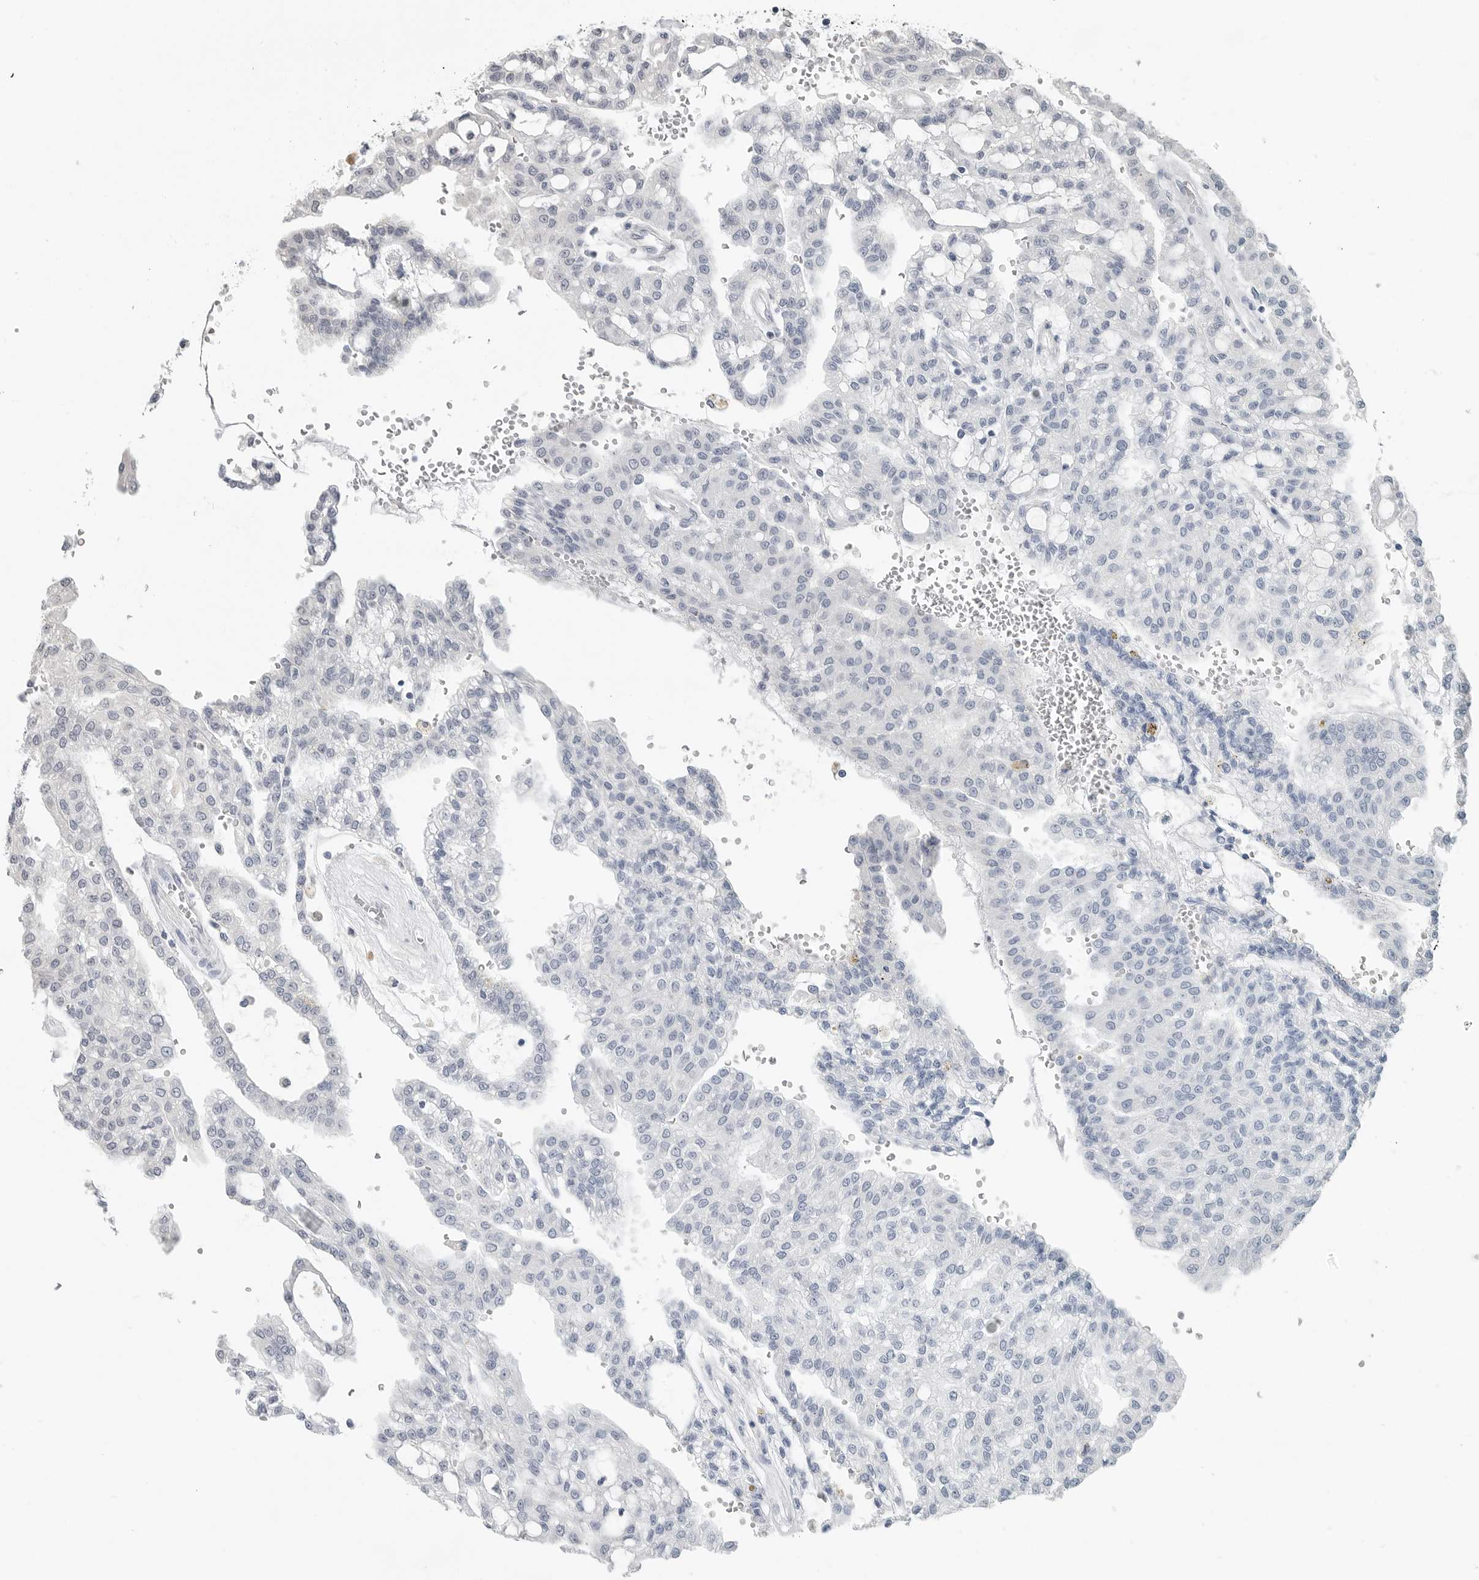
{"staining": {"intensity": "negative", "quantity": "none", "location": "none"}, "tissue": "renal cancer", "cell_type": "Tumor cells", "image_type": "cancer", "snomed": [{"axis": "morphology", "description": "Adenocarcinoma, NOS"}, {"axis": "topography", "description": "Kidney"}], "caption": "Immunohistochemistry (IHC) of adenocarcinoma (renal) reveals no expression in tumor cells.", "gene": "FOXP3", "patient": {"sex": "male", "age": 63}}